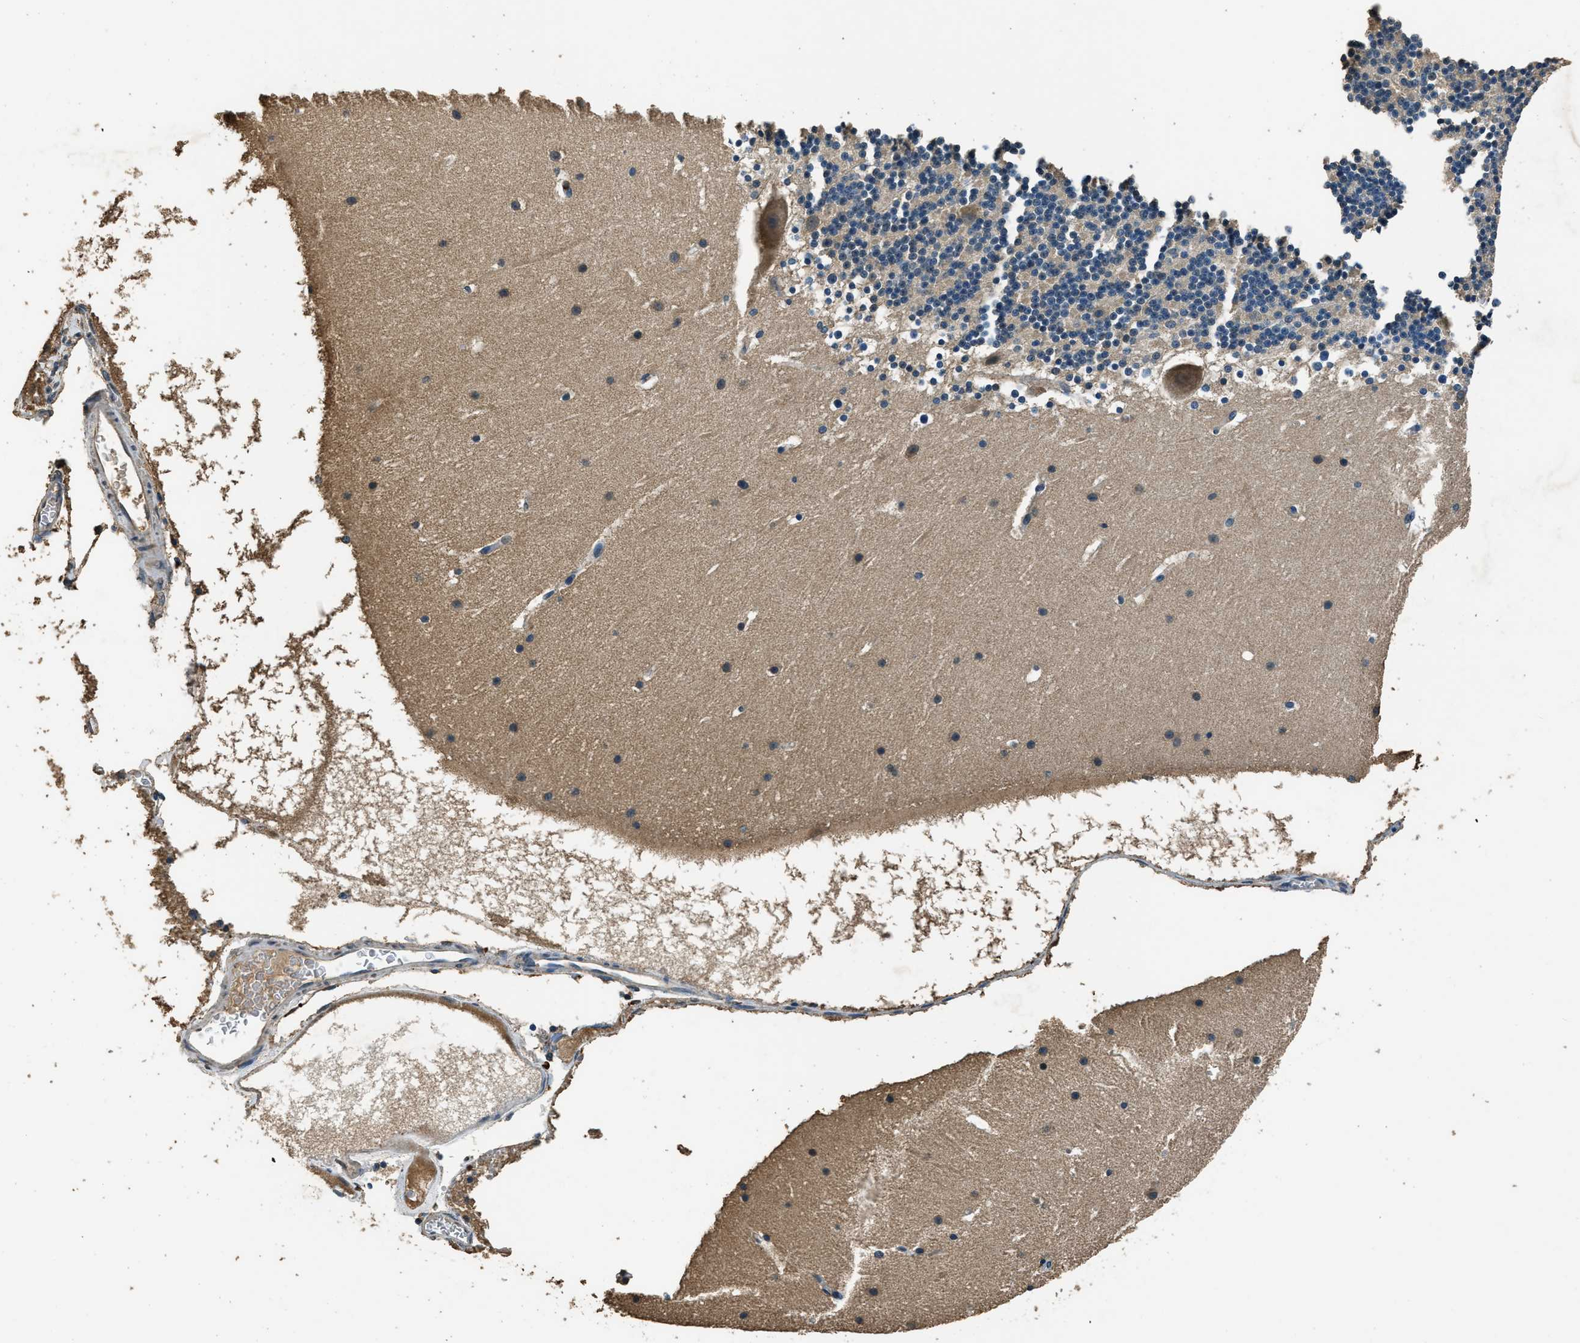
{"staining": {"intensity": "weak", "quantity": "<25%", "location": "cytoplasmic/membranous"}, "tissue": "cerebellum", "cell_type": "Cells in granular layer", "image_type": "normal", "snomed": [{"axis": "morphology", "description": "Normal tissue, NOS"}, {"axis": "topography", "description": "Cerebellum"}], "caption": "Immunohistochemistry (IHC) histopathology image of benign cerebellum: cerebellum stained with DAB shows no significant protein staining in cells in granular layer.", "gene": "SALL3", "patient": {"sex": "male", "age": 45}}